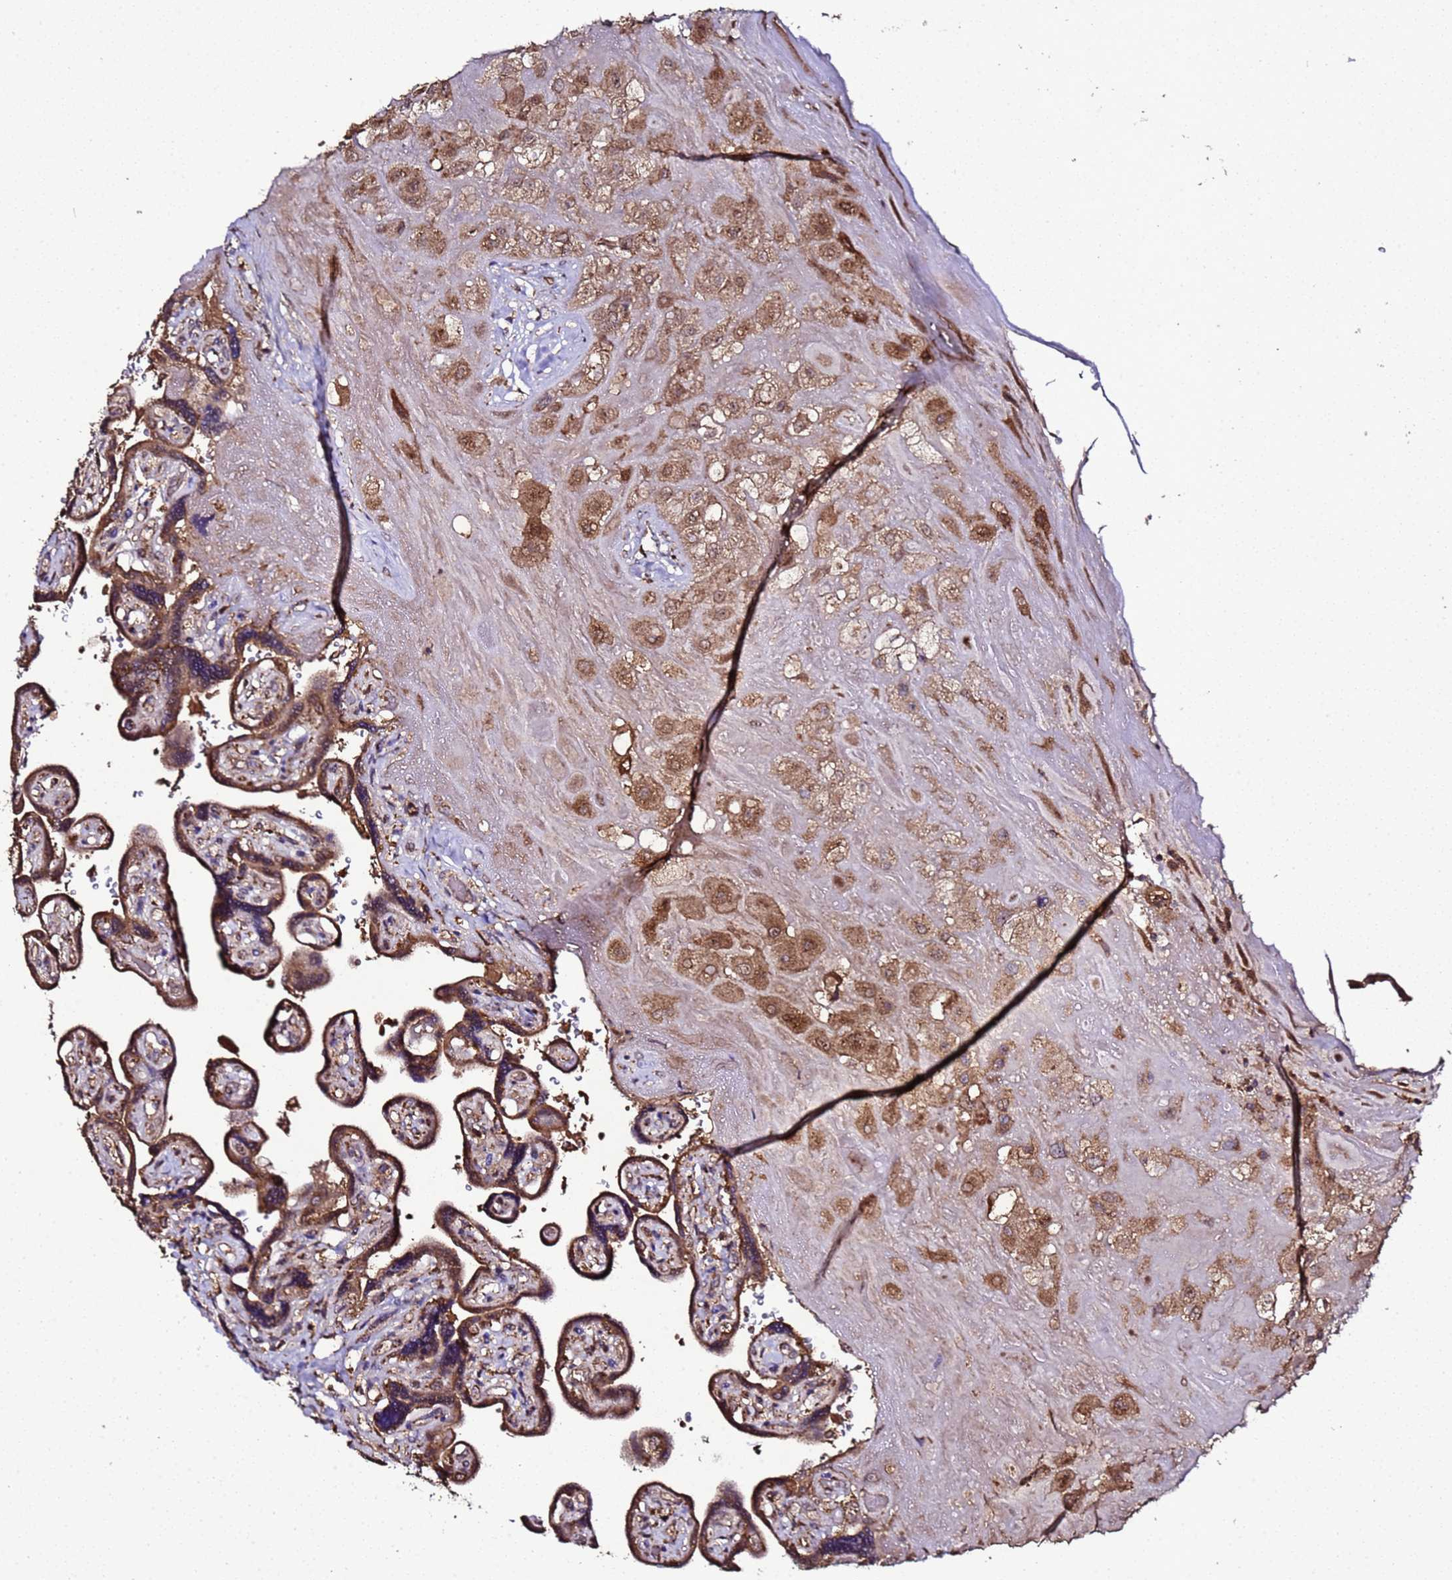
{"staining": {"intensity": "moderate", "quantity": ">75%", "location": "cytoplasmic/membranous"}, "tissue": "placenta", "cell_type": "Decidual cells", "image_type": "normal", "snomed": [{"axis": "morphology", "description": "Normal tissue, NOS"}, {"axis": "topography", "description": "Placenta"}], "caption": "The image exhibits immunohistochemical staining of normal placenta. There is moderate cytoplasmic/membranous expression is seen in approximately >75% of decidual cells. Using DAB (3,3'-diaminobenzidine) (brown) and hematoxylin (blue) stains, captured at high magnification using brightfield microscopy.", "gene": "HSPBAP1", "patient": {"sex": "female", "age": 32}}